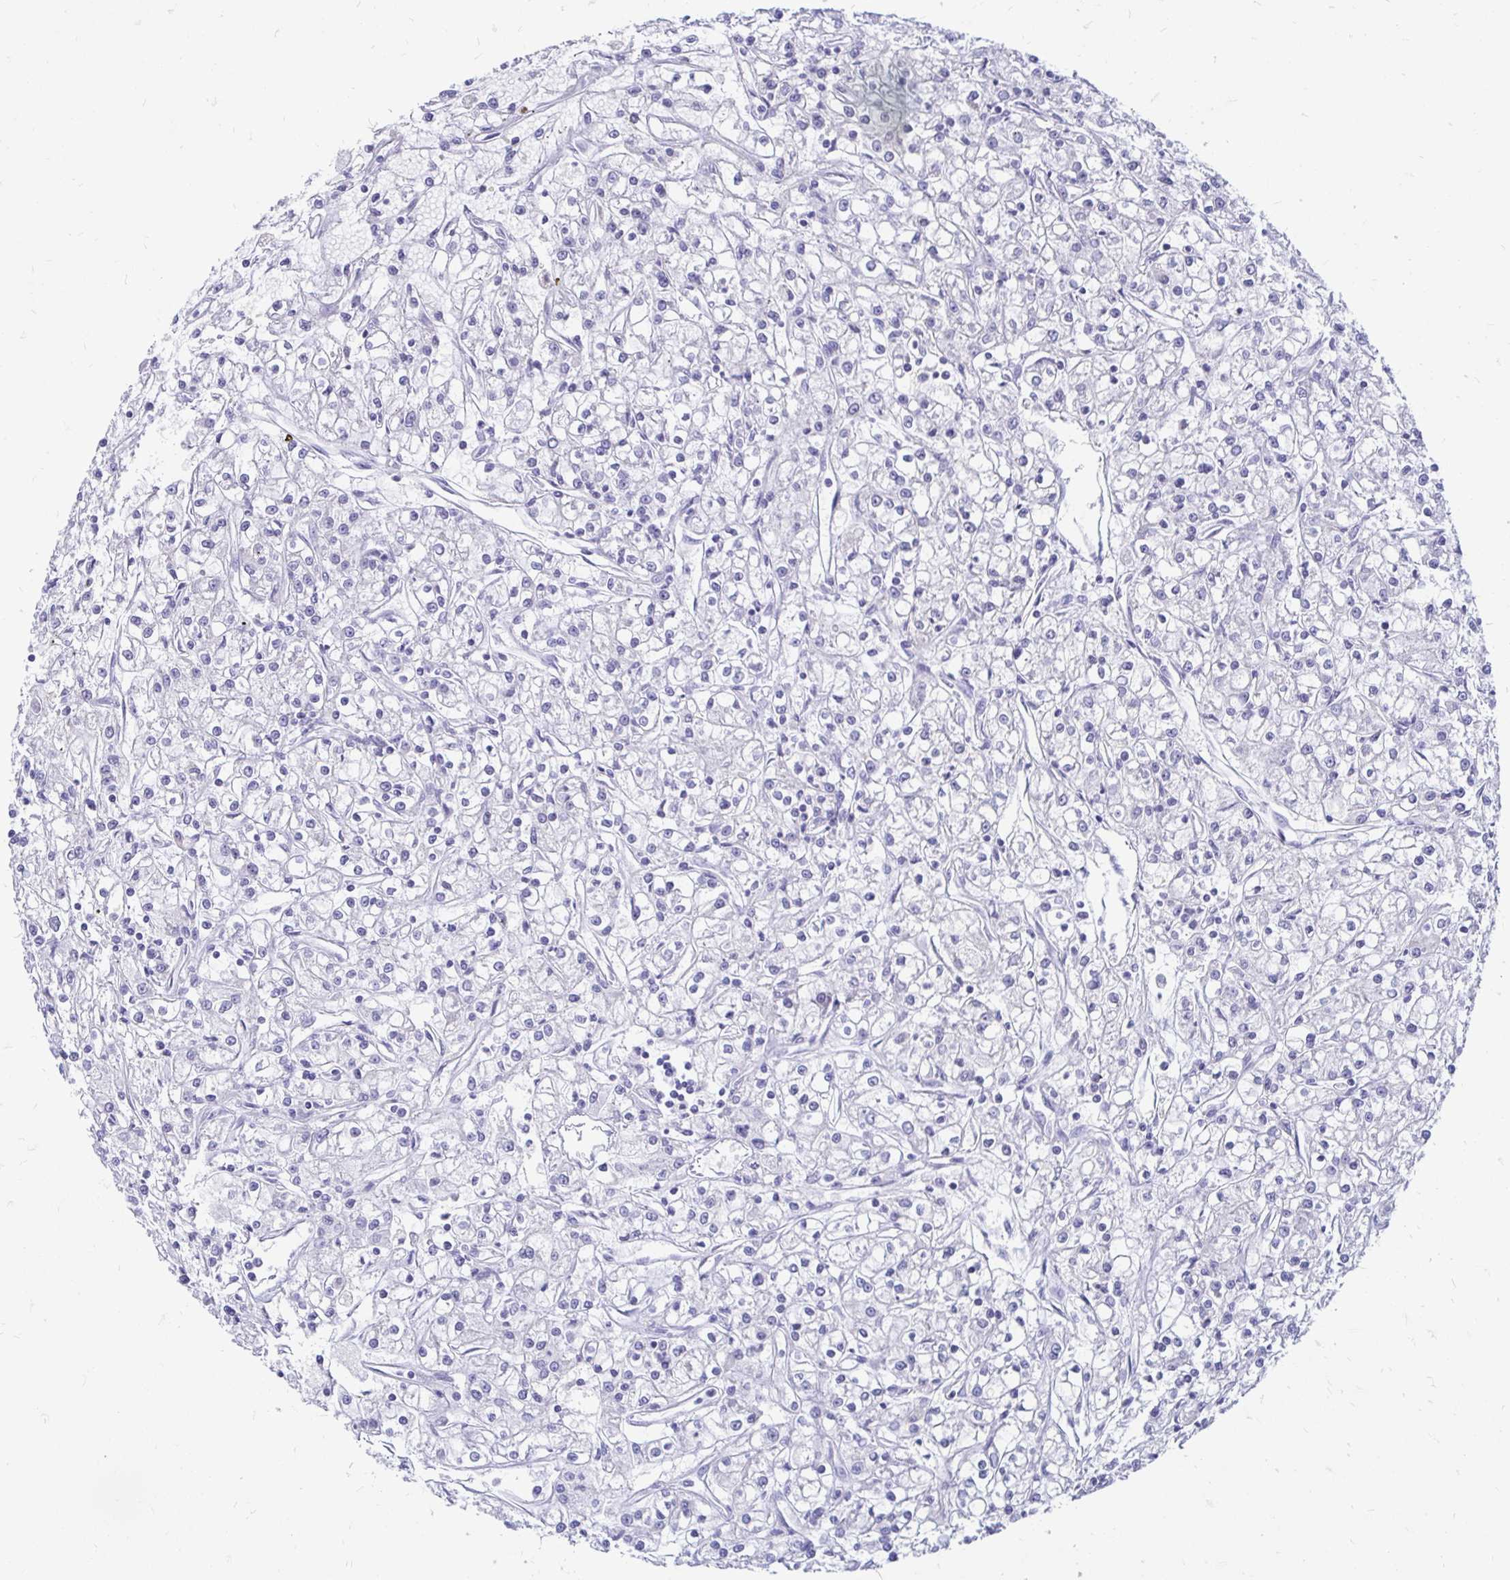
{"staining": {"intensity": "negative", "quantity": "none", "location": "none"}, "tissue": "renal cancer", "cell_type": "Tumor cells", "image_type": "cancer", "snomed": [{"axis": "morphology", "description": "Adenocarcinoma, NOS"}, {"axis": "topography", "description": "Kidney"}], "caption": "There is no significant staining in tumor cells of adenocarcinoma (renal).", "gene": "PEG10", "patient": {"sex": "female", "age": 59}}